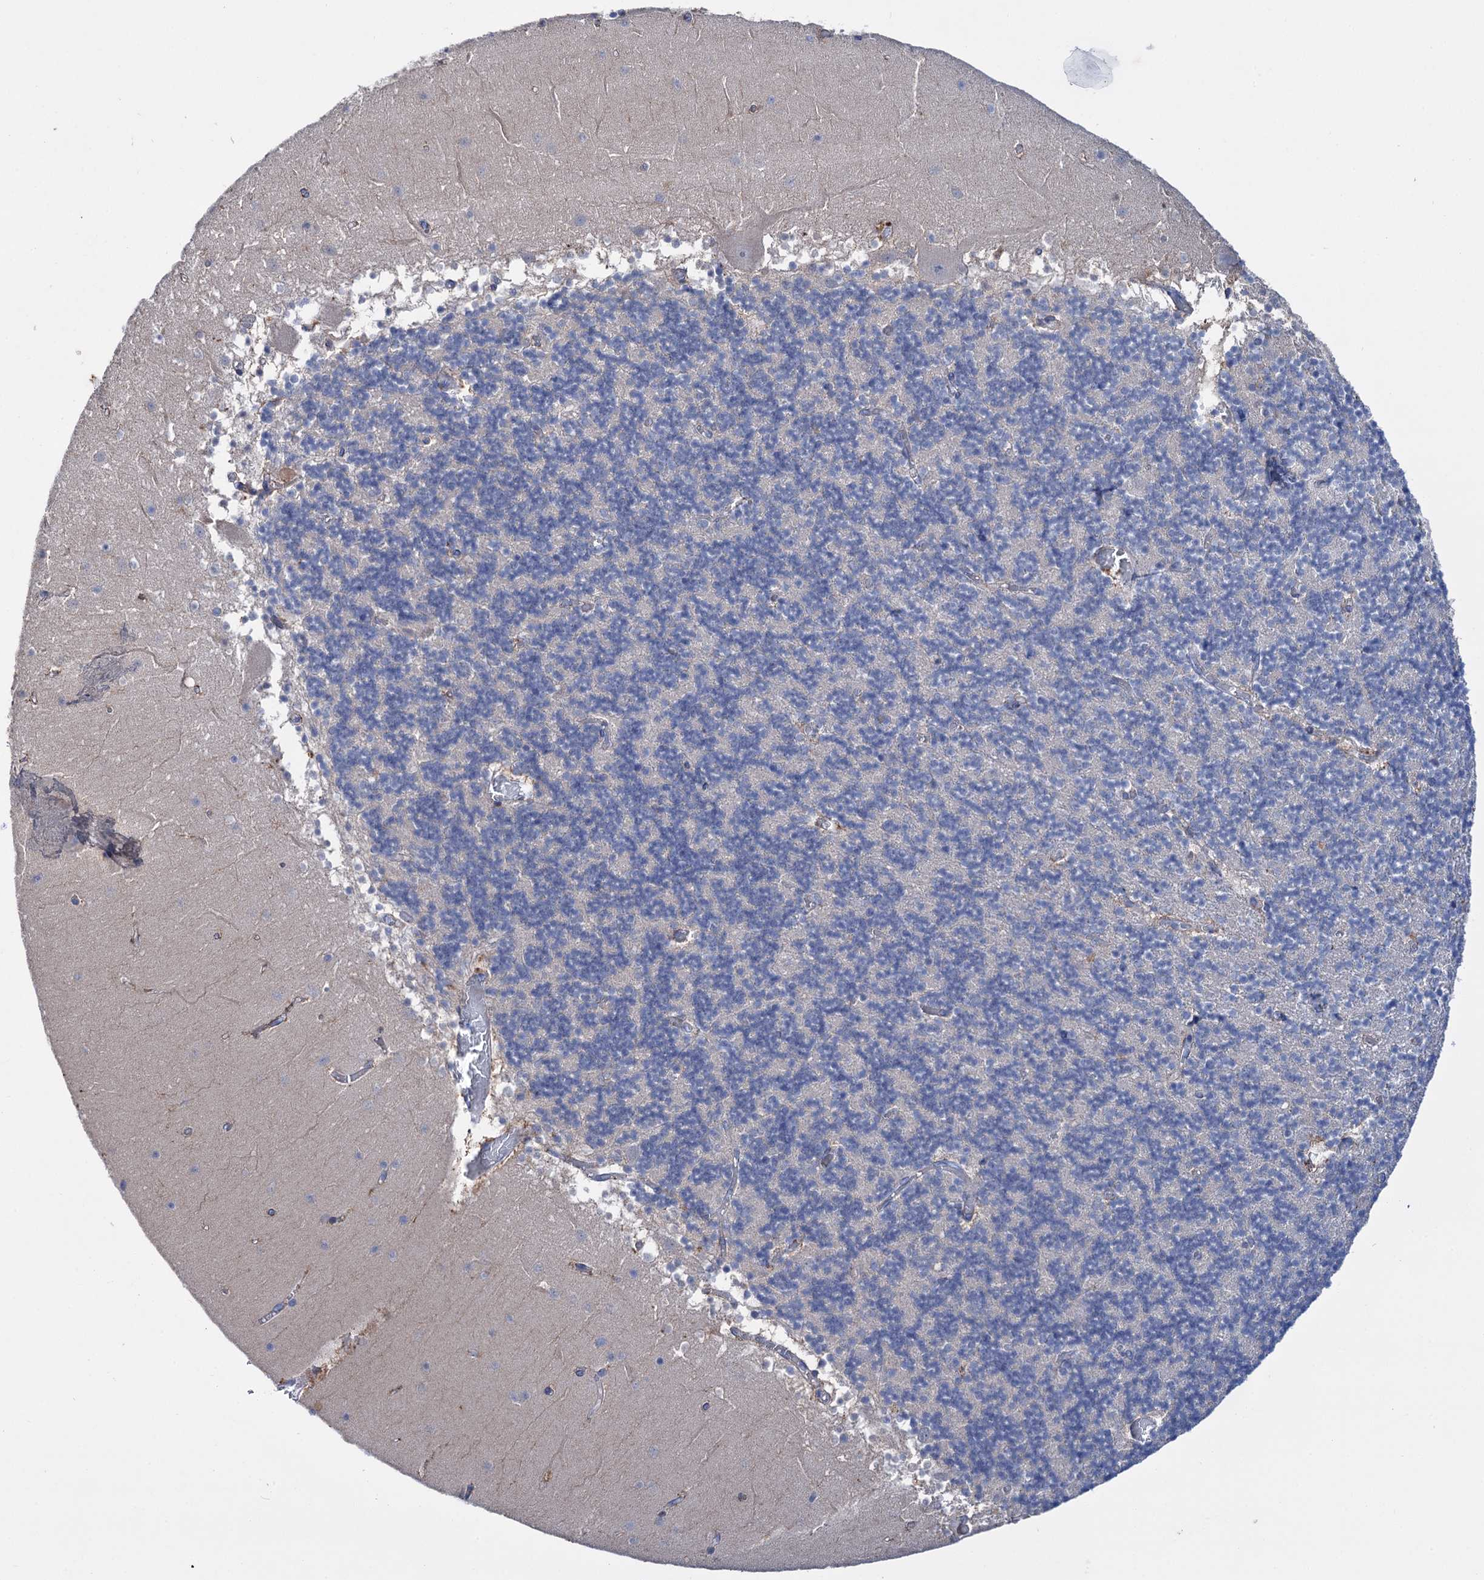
{"staining": {"intensity": "negative", "quantity": "none", "location": "none"}, "tissue": "cerebellum", "cell_type": "Cells in granular layer", "image_type": "normal", "snomed": [{"axis": "morphology", "description": "Normal tissue, NOS"}, {"axis": "topography", "description": "Cerebellum"}], "caption": "DAB (3,3'-diaminobenzidine) immunohistochemical staining of unremarkable cerebellum shows no significant positivity in cells in granular layer. The staining was performed using DAB (3,3'-diaminobenzidine) to visualize the protein expression in brown, while the nuclei were stained in blue with hematoxylin (Magnification: 20x).", "gene": "LYZL4", "patient": {"sex": "female", "age": 28}}